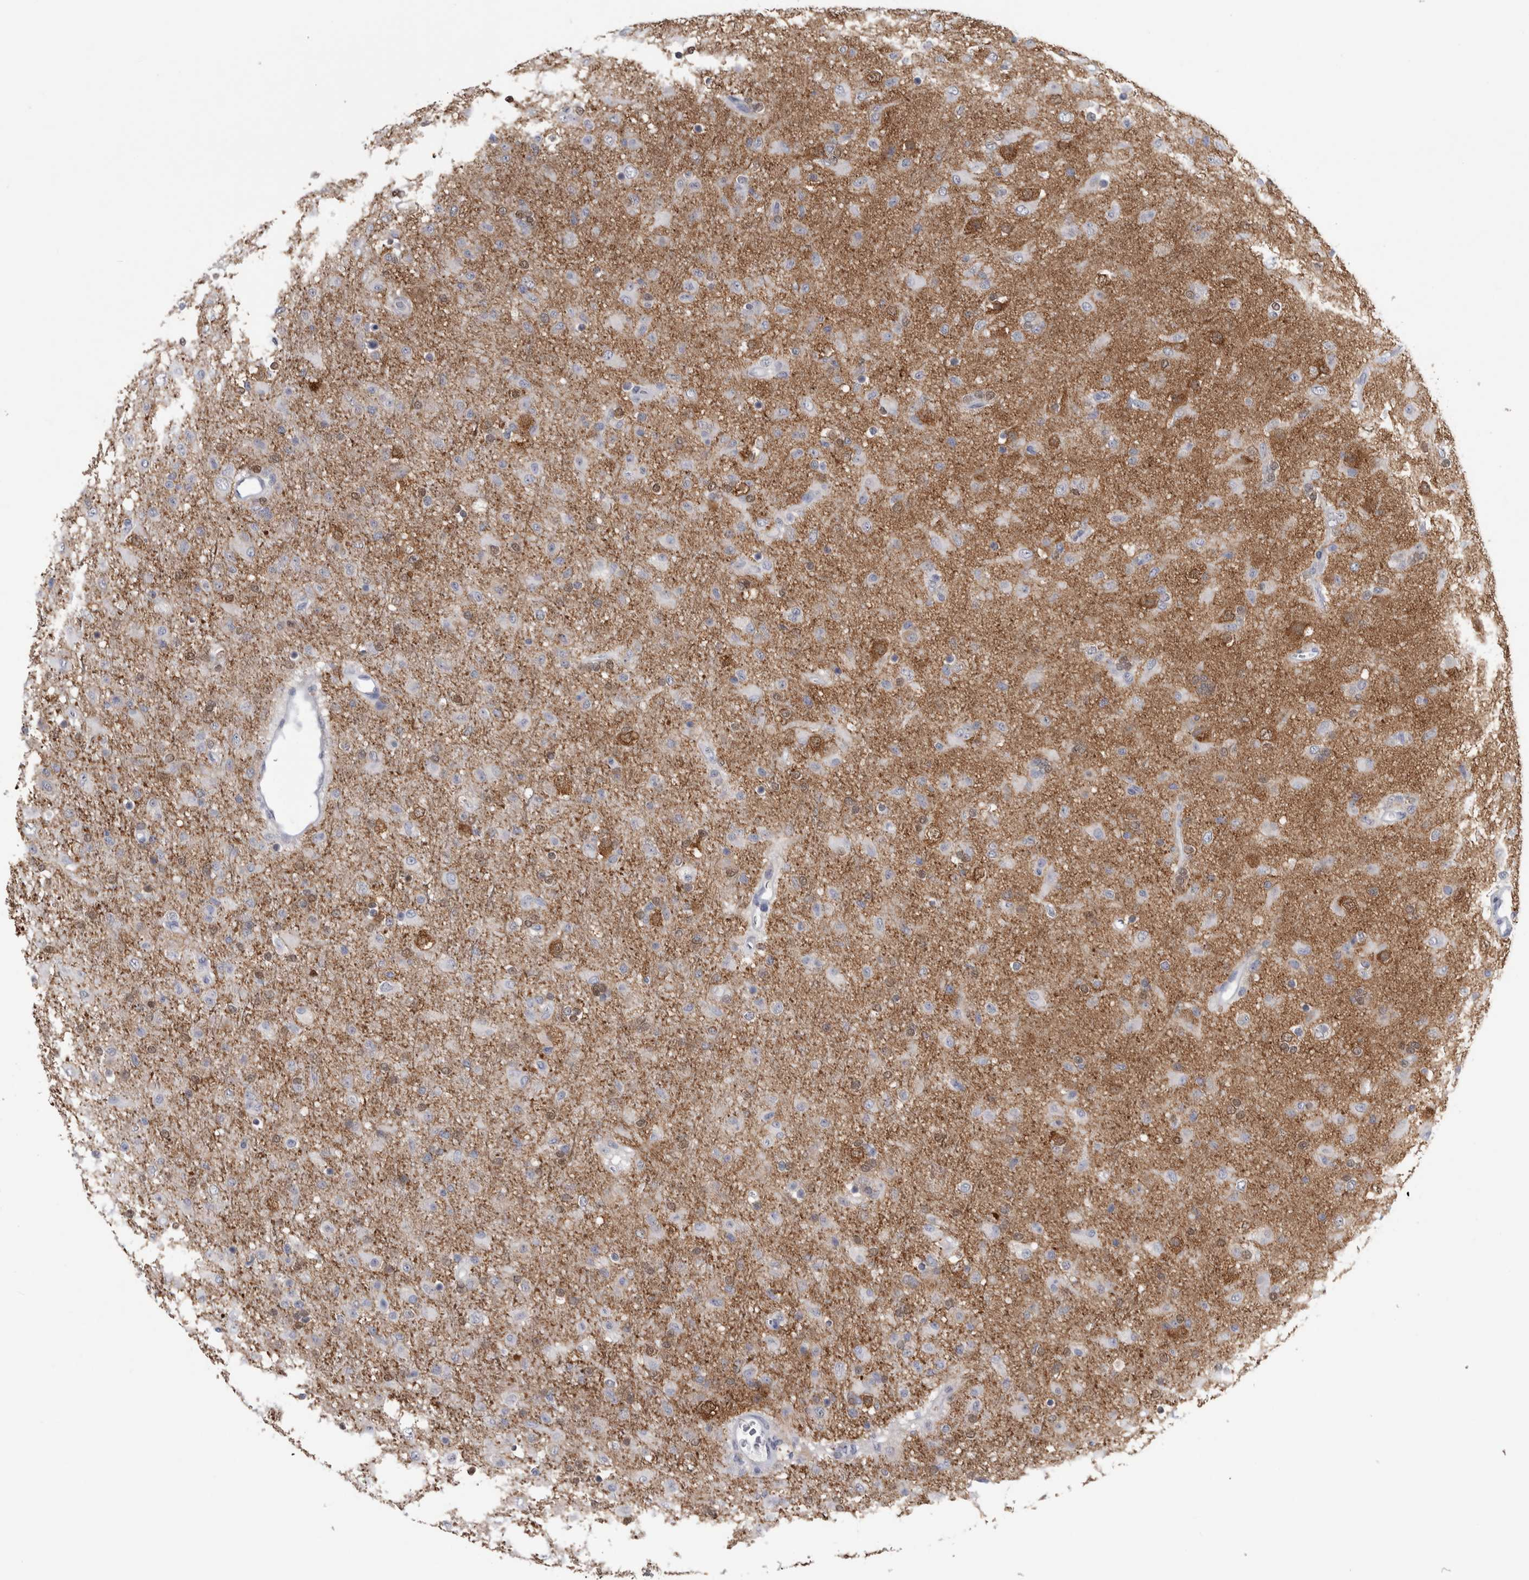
{"staining": {"intensity": "weak", "quantity": "25%-75%", "location": "cytoplasmic/membranous"}, "tissue": "glioma", "cell_type": "Tumor cells", "image_type": "cancer", "snomed": [{"axis": "morphology", "description": "Glioma, malignant, Low grade"}, {"axis": "topography", "description": "Brain"}], "caption": "DAB immunohistochemical staining of malignant low-grade glioma shows weak cytoplasmic/membranous protein staining in about 25%-75% of tumor cells.", "gene": "ACOT7", "patient": {"sex": "male", "age": 65}}